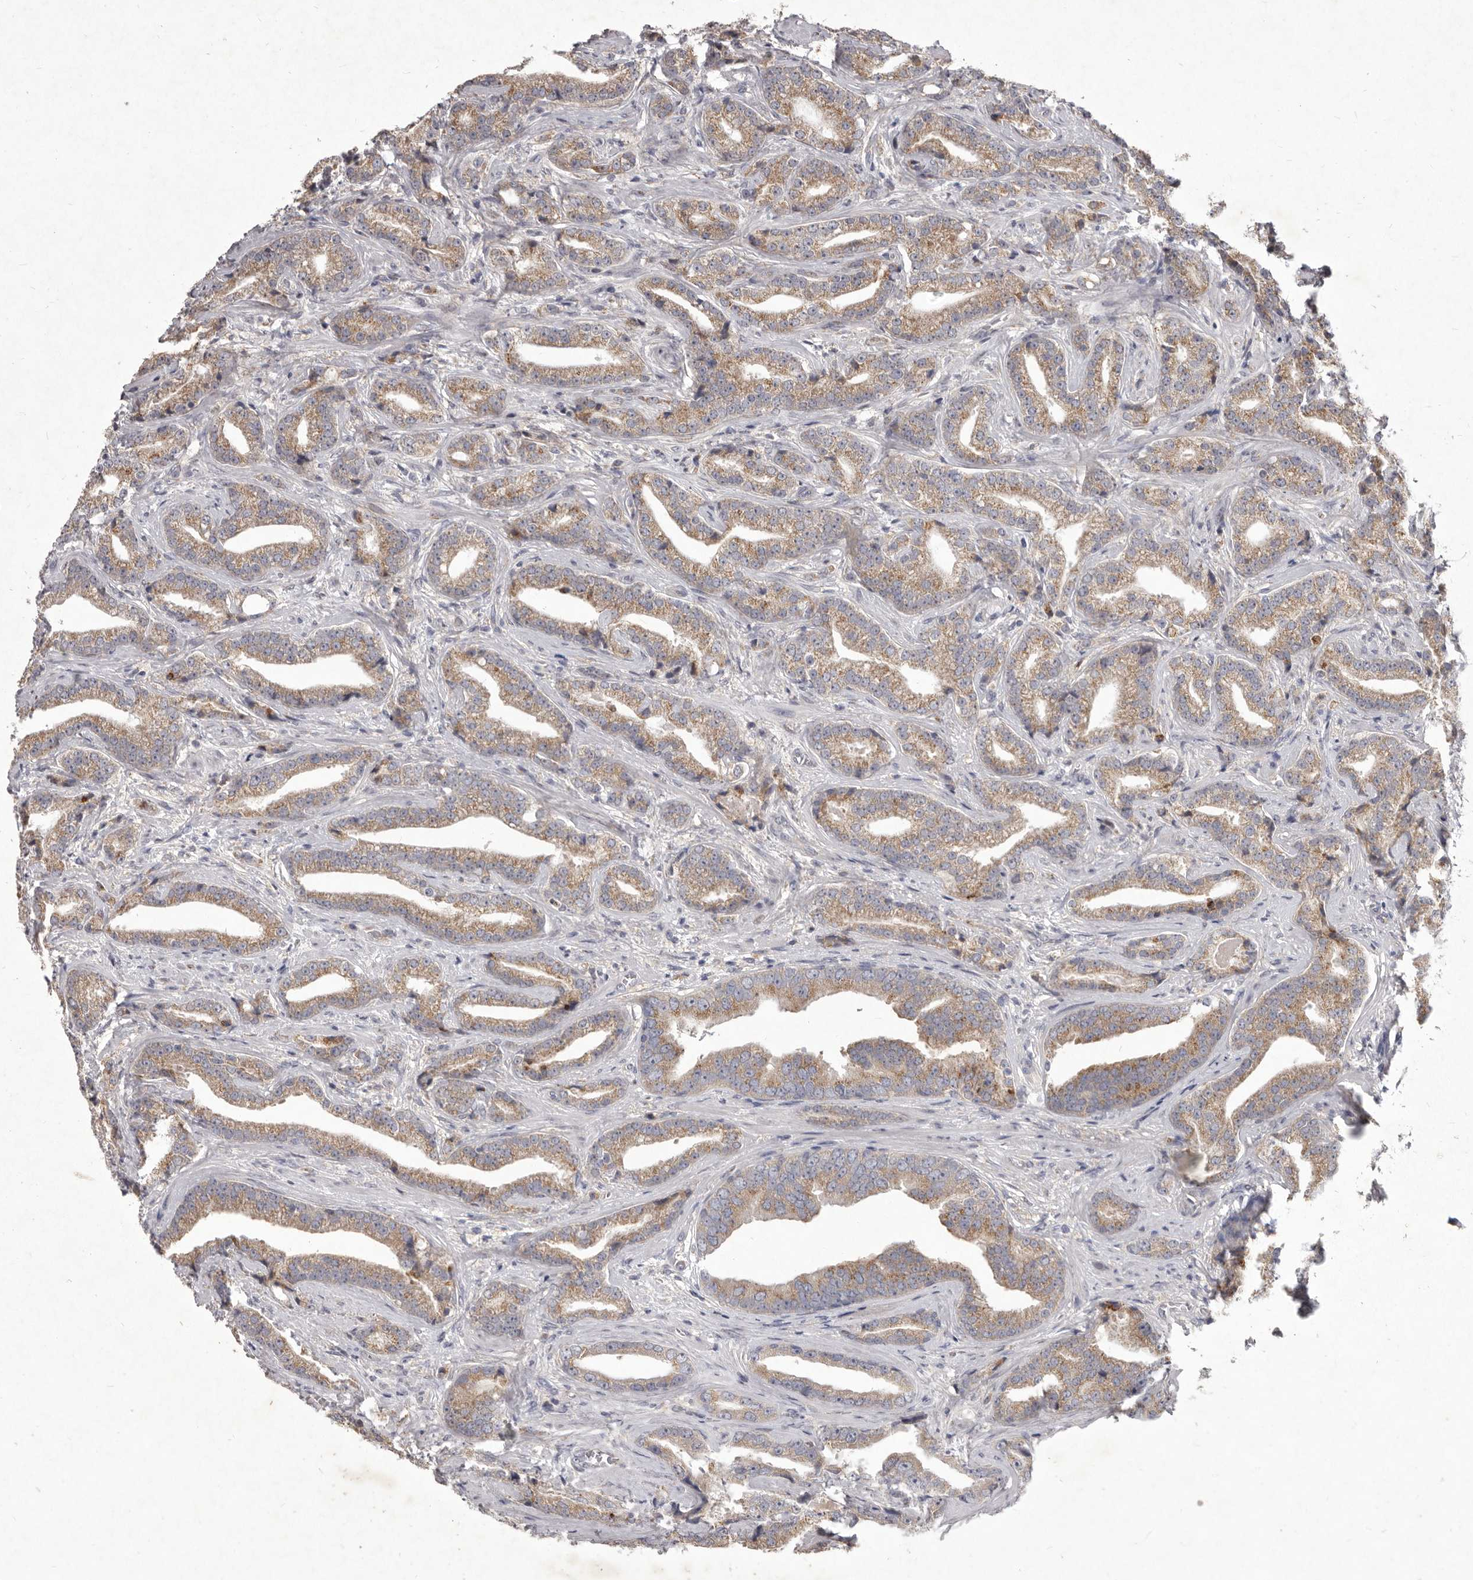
{"staining": {"intensity": "moderate", "quantity": ">75%", "location": "cytoplasmic/membranous"}, "tissue": "prostate cancer", "cell_type": "Tumor cells", "image_type": "cancer", "snomed": [{"axis": "morphology", "description": "Adenocarcinoma, Low grade"}, {"axis": "topography", "description": "Prostate"}], "caption": "Immunohistochemistry (IHC) micrograph of prostate low-grade adenocarcinoma stained for a protein (brown), which reveals medium levels of moderate cytoplasmic/membranous positivity in about >75% of tumor cells.", "gene": "P2RX6", "patient": {"sex": "male", "age": 67}}